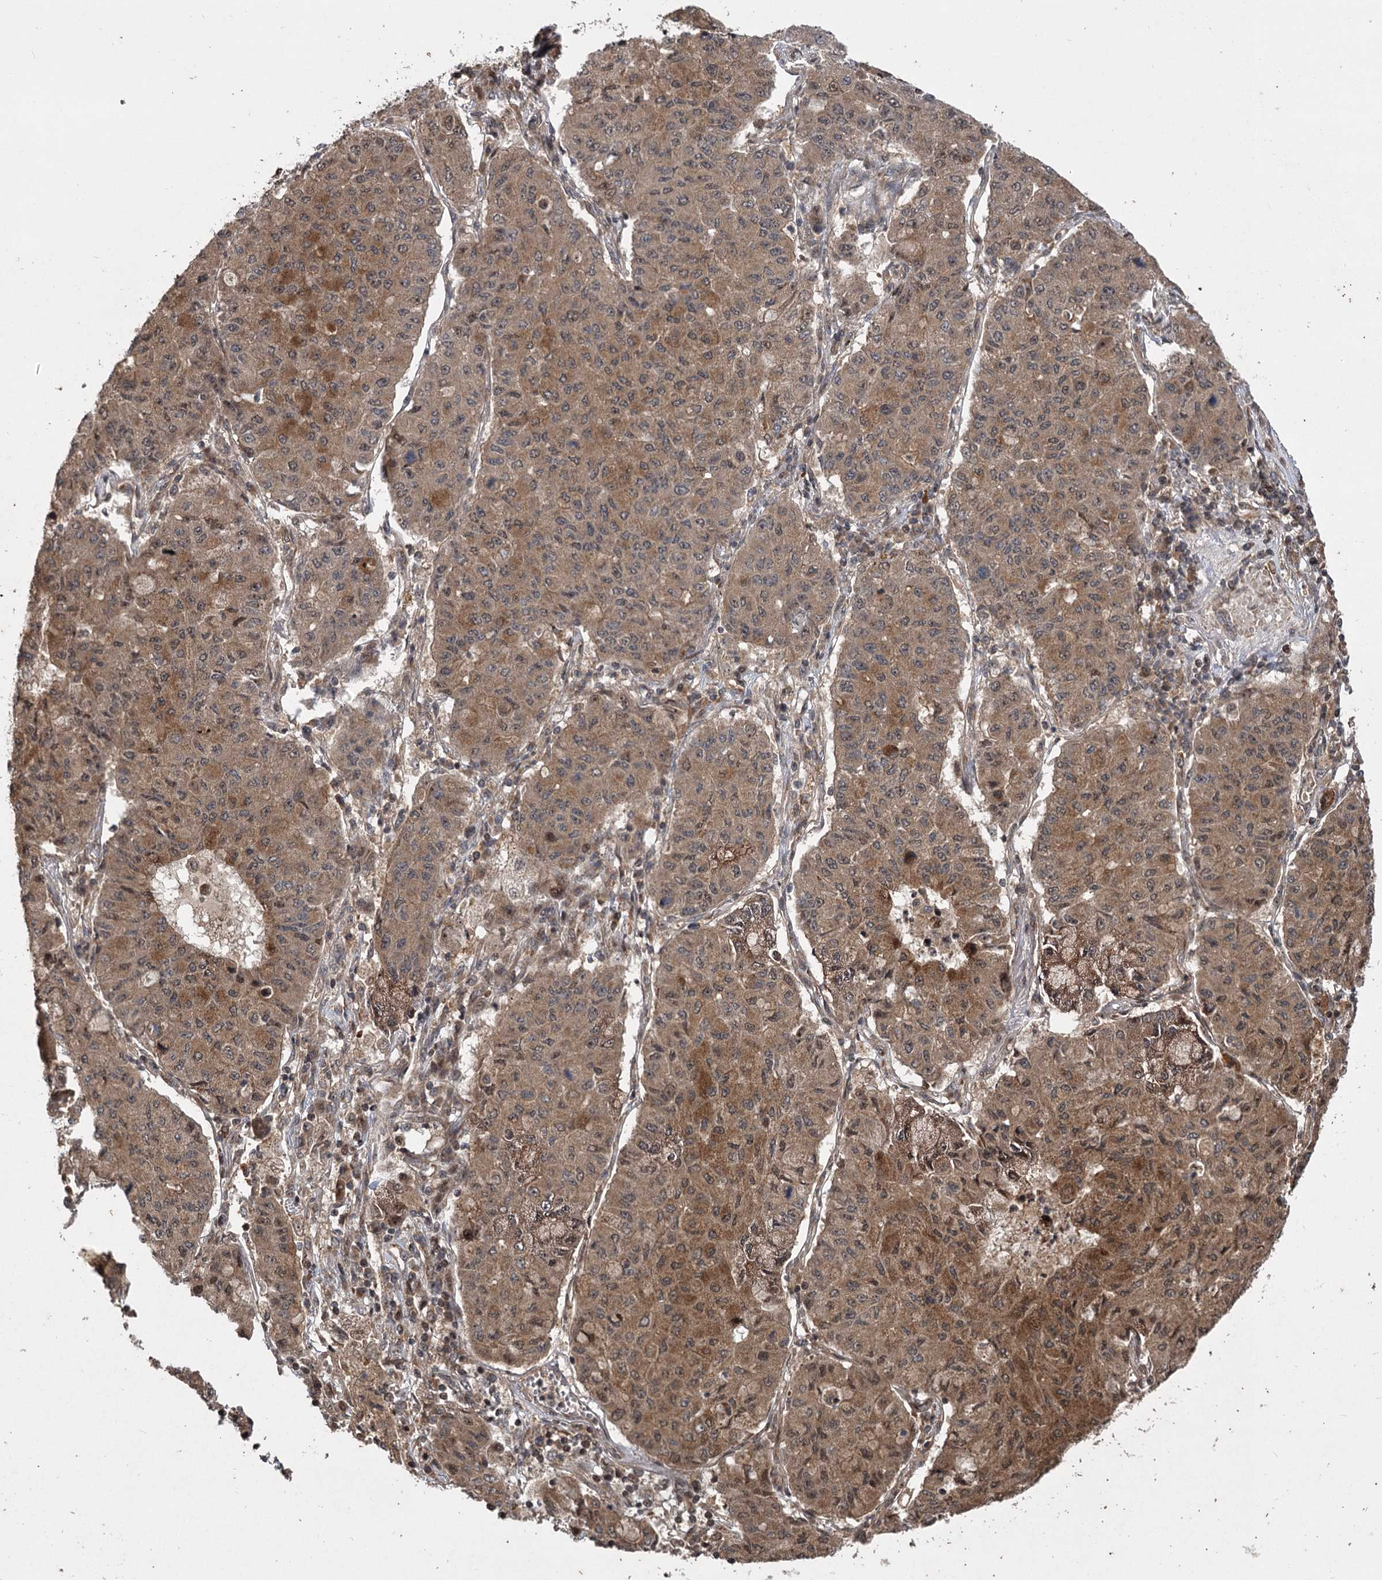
{"staining": {"intensity": "moderate", "quantity": ">75%", "location": "cytoplasmic/membranous"}, "tissue": "lung cancer", "cell_type": "Tumor cells", "image_type": "cancer", "snomed": [{"axis": "morphology", "description": "Squamous cell carcinoma, NOS"}, {"axis": "topography", "description": "Lung"}], "caption": "Tumor cells exhibit medium levels of moderate cytoplasmic/membranous positivity in about >75% of cells in human lung cancer. (Brightfield microscopy of DAB IHC at high magnification).", "gene": "INSIG2", "patient": {"sex": "male", "age": 74}}